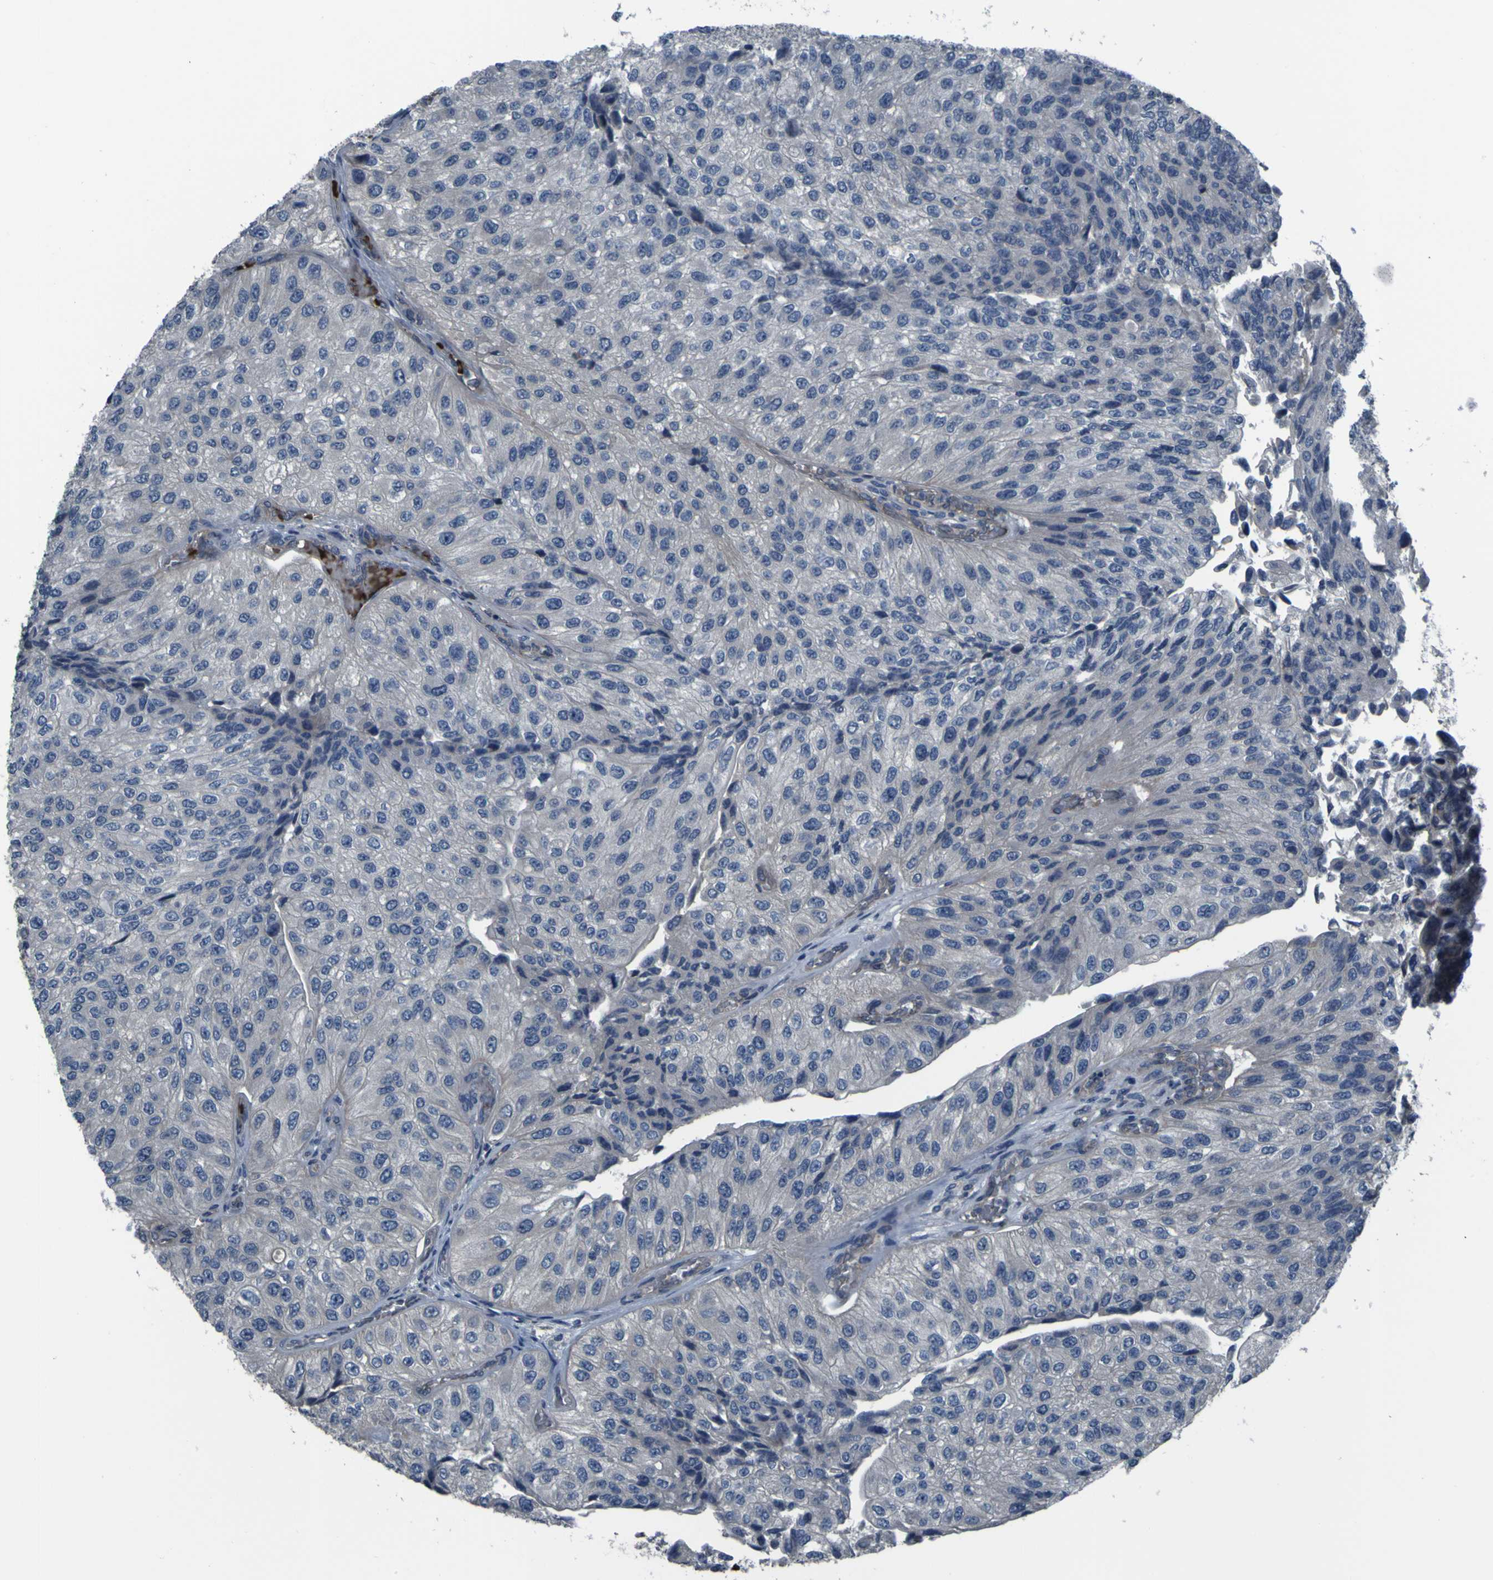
{"staining": {"intensity": "negative", "quantity": "none", "location": "none"}, "tissue": "urothelial cancer", "cell_type": "Tumor cells", "image_type": "cancer", "snomed": [{"axis": "morphology", "description": "Urothelial carcinoma, High grade"}, {"axis": "topography", "description": "Kidney"}, {"axis": "topography", "description": "Urinary bladder"}], "caption": "Tumor cells are negative for protein expression in human urothelial carcinoma (high-grade).", "gene": "GRAMD1A", "patient": {"sex": "male", "age": 77}}